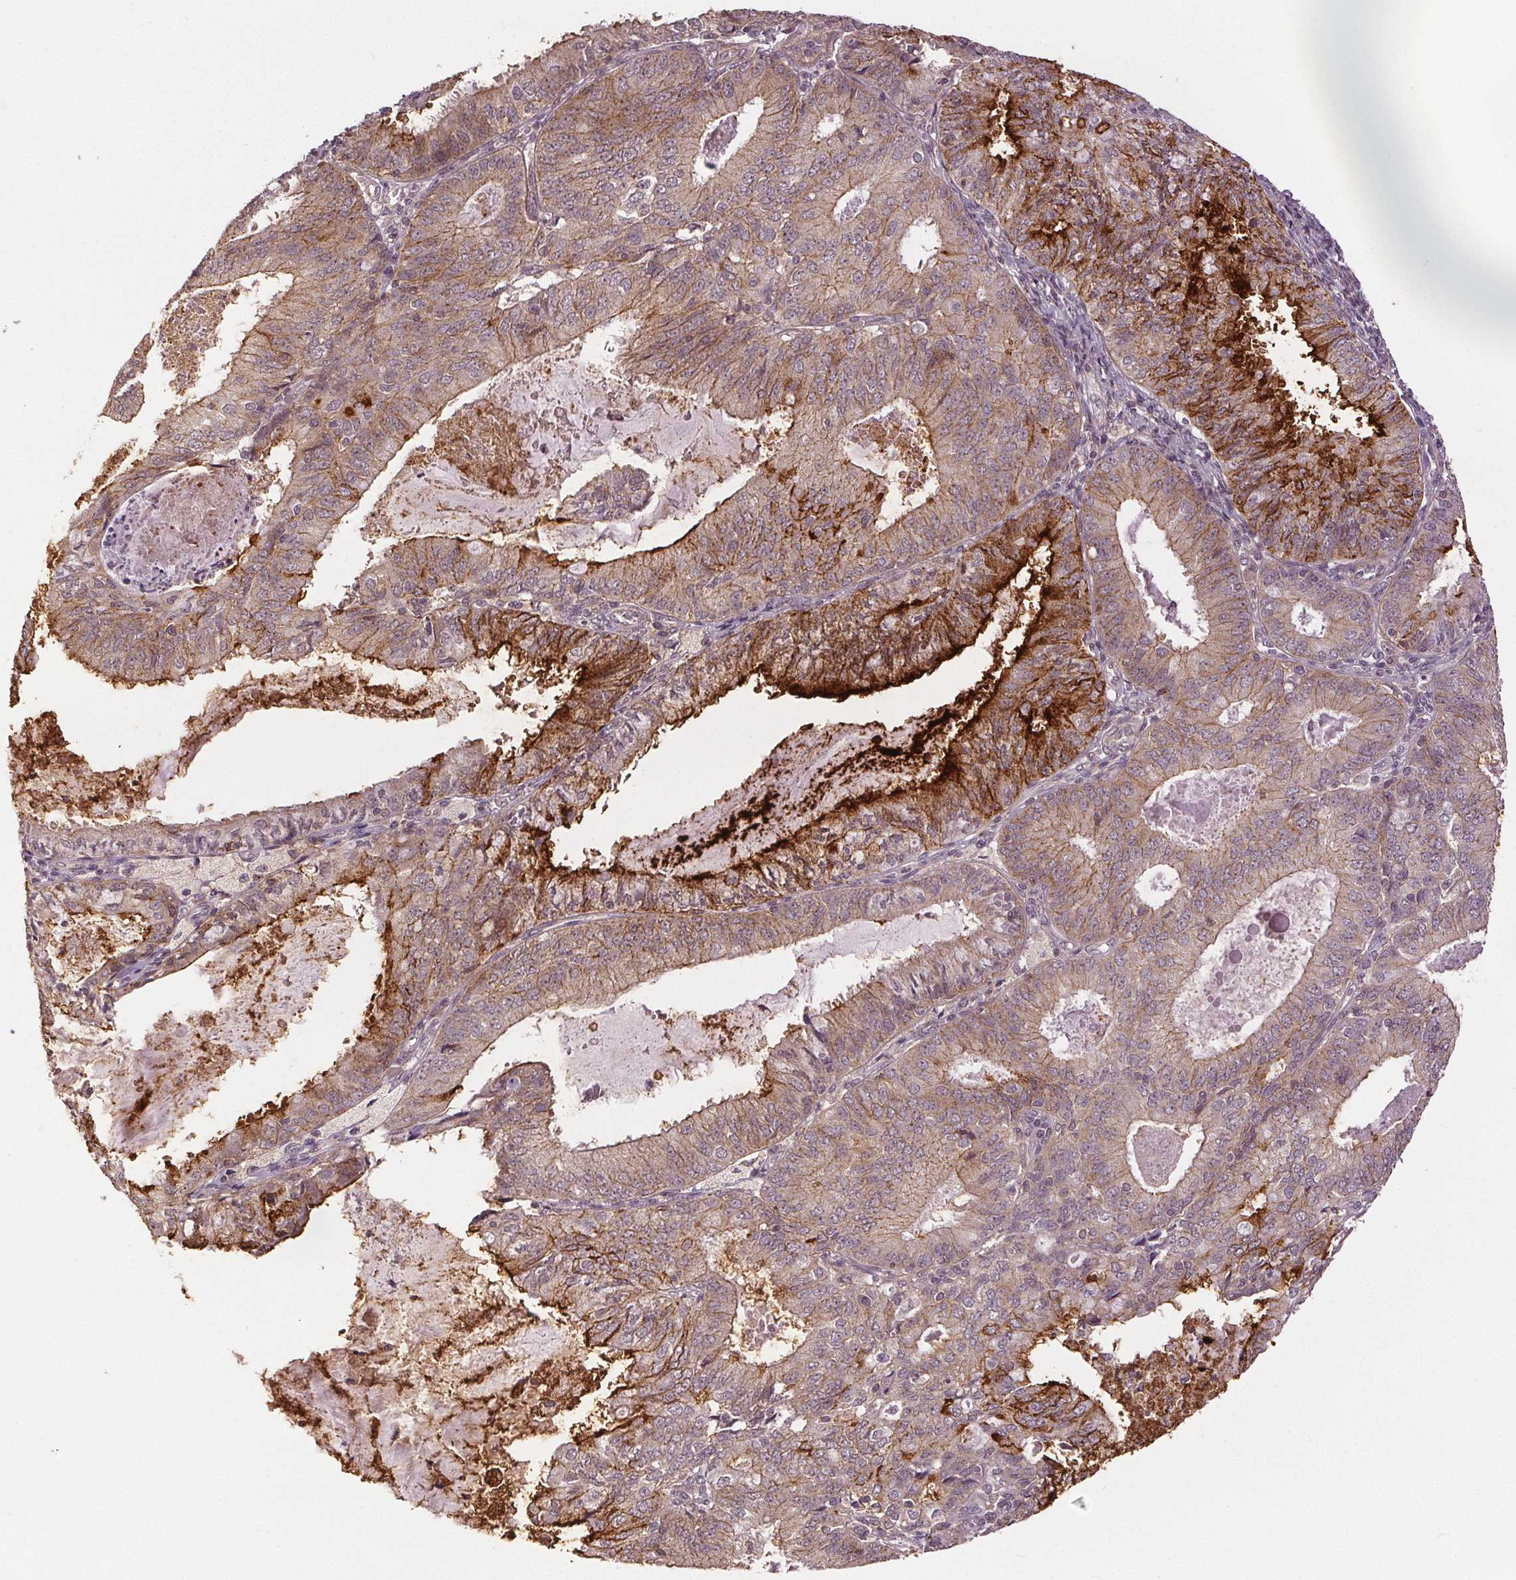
{"staining": {"intensity": "moderate", "quantity": "25%-75%", "location": "cytoplasmic/membranous"}, "tissue": "endometrial cancer", "cell_type": "Tumor cells", "image_type": "cancer", "snomed": [{"axis": "morphology", "description": "Adenocarcinoma, NOS"}, {"axis": "topography", "description": "Endometrium"}], "caption": "The histopathology image shows staining of endometrial cancer (adenocarcinoma), revealing moderate cytoplasmic/membranous protein positivity (brown color) within tumor cells. (Brightfield microscopy of DAB IHC at high magnification).", "gene": "EPHB3", "patient": {"sex": "female", "age": 57}}